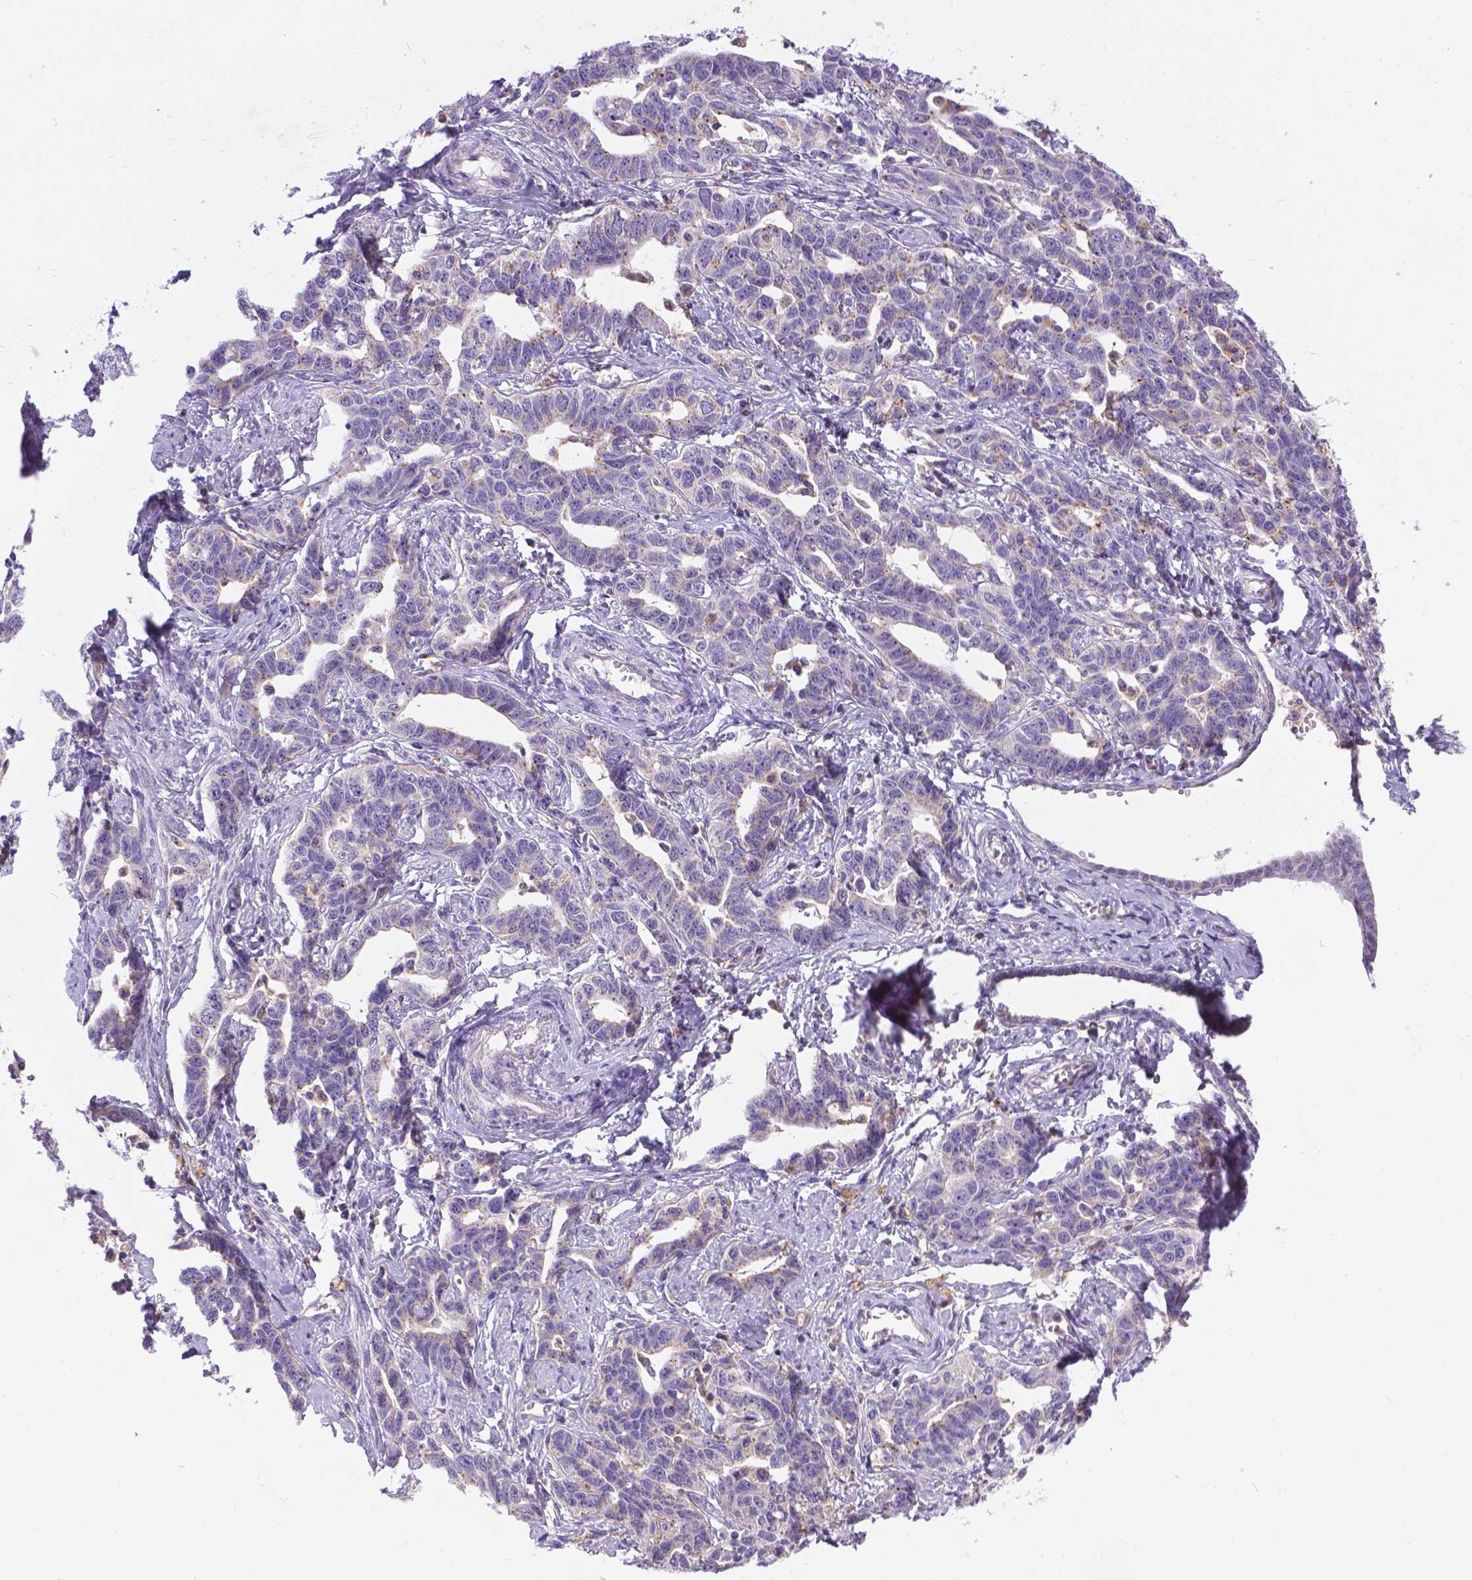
{"staining": {"intensity": "negative", "quantity": "none", "location": "none"}, "tissue": "ovarian cancer", "cell_type": "Tumor cells", "image_type": "cancer", "snomed": [{"axis": "morphology", "description": "Cystadenocarcinoma, serous, NOS"}, {"axis": "topography", "description": "Ovary"}], "caption": "An immunohistochemistry (IHC) micrograph of ovarian cancer (serous cystadenocarcinoma) is shown. There is no staining in tumor cells of ovarian cancer (serous cystadenocarcinoma).", "gene": "TM4SF18", "patient": {"sex": "female", "age": 69}}